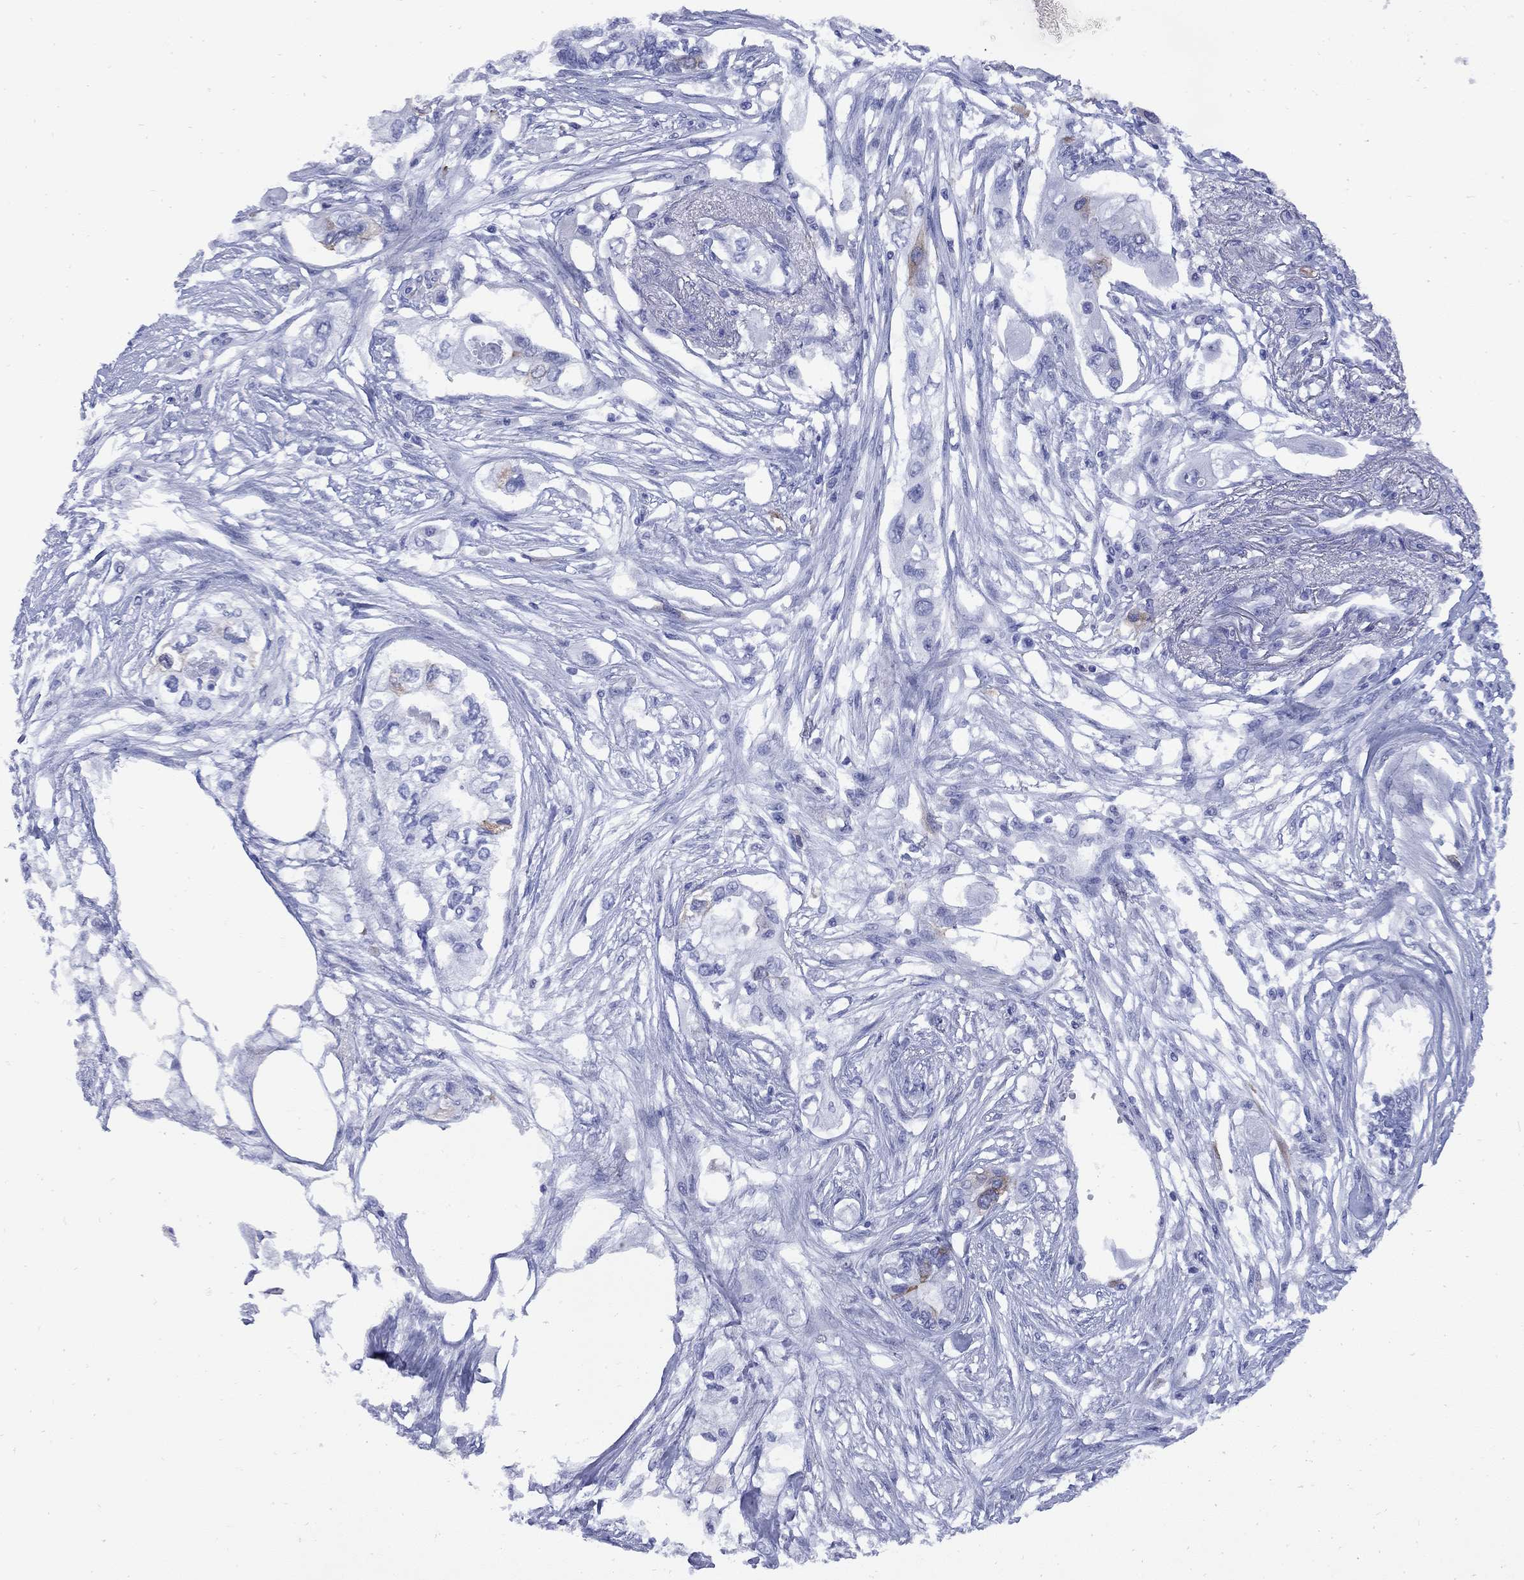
{"staining": {"intensity": "moderate", "quantity": "<25%", "location": "cytoplasmic/membranous"}, "tissue": "pancreatic cancer", "cell_type": "Tumor cells", "image_type": "cancer", "snomed": [{"axis": "morphology", "description": "Adenocarcinoma, NOS"}, {"axis": "topography", "description": "Pancreas"}], "caption": "Protein expression analysis of pancreatic adenocarcinoma exhibits moderate cytoplasmic/membranous staining in about <25% of tumor cells.", "gene": "TACC3", "patient": {"sex": "female", "age": 63}}